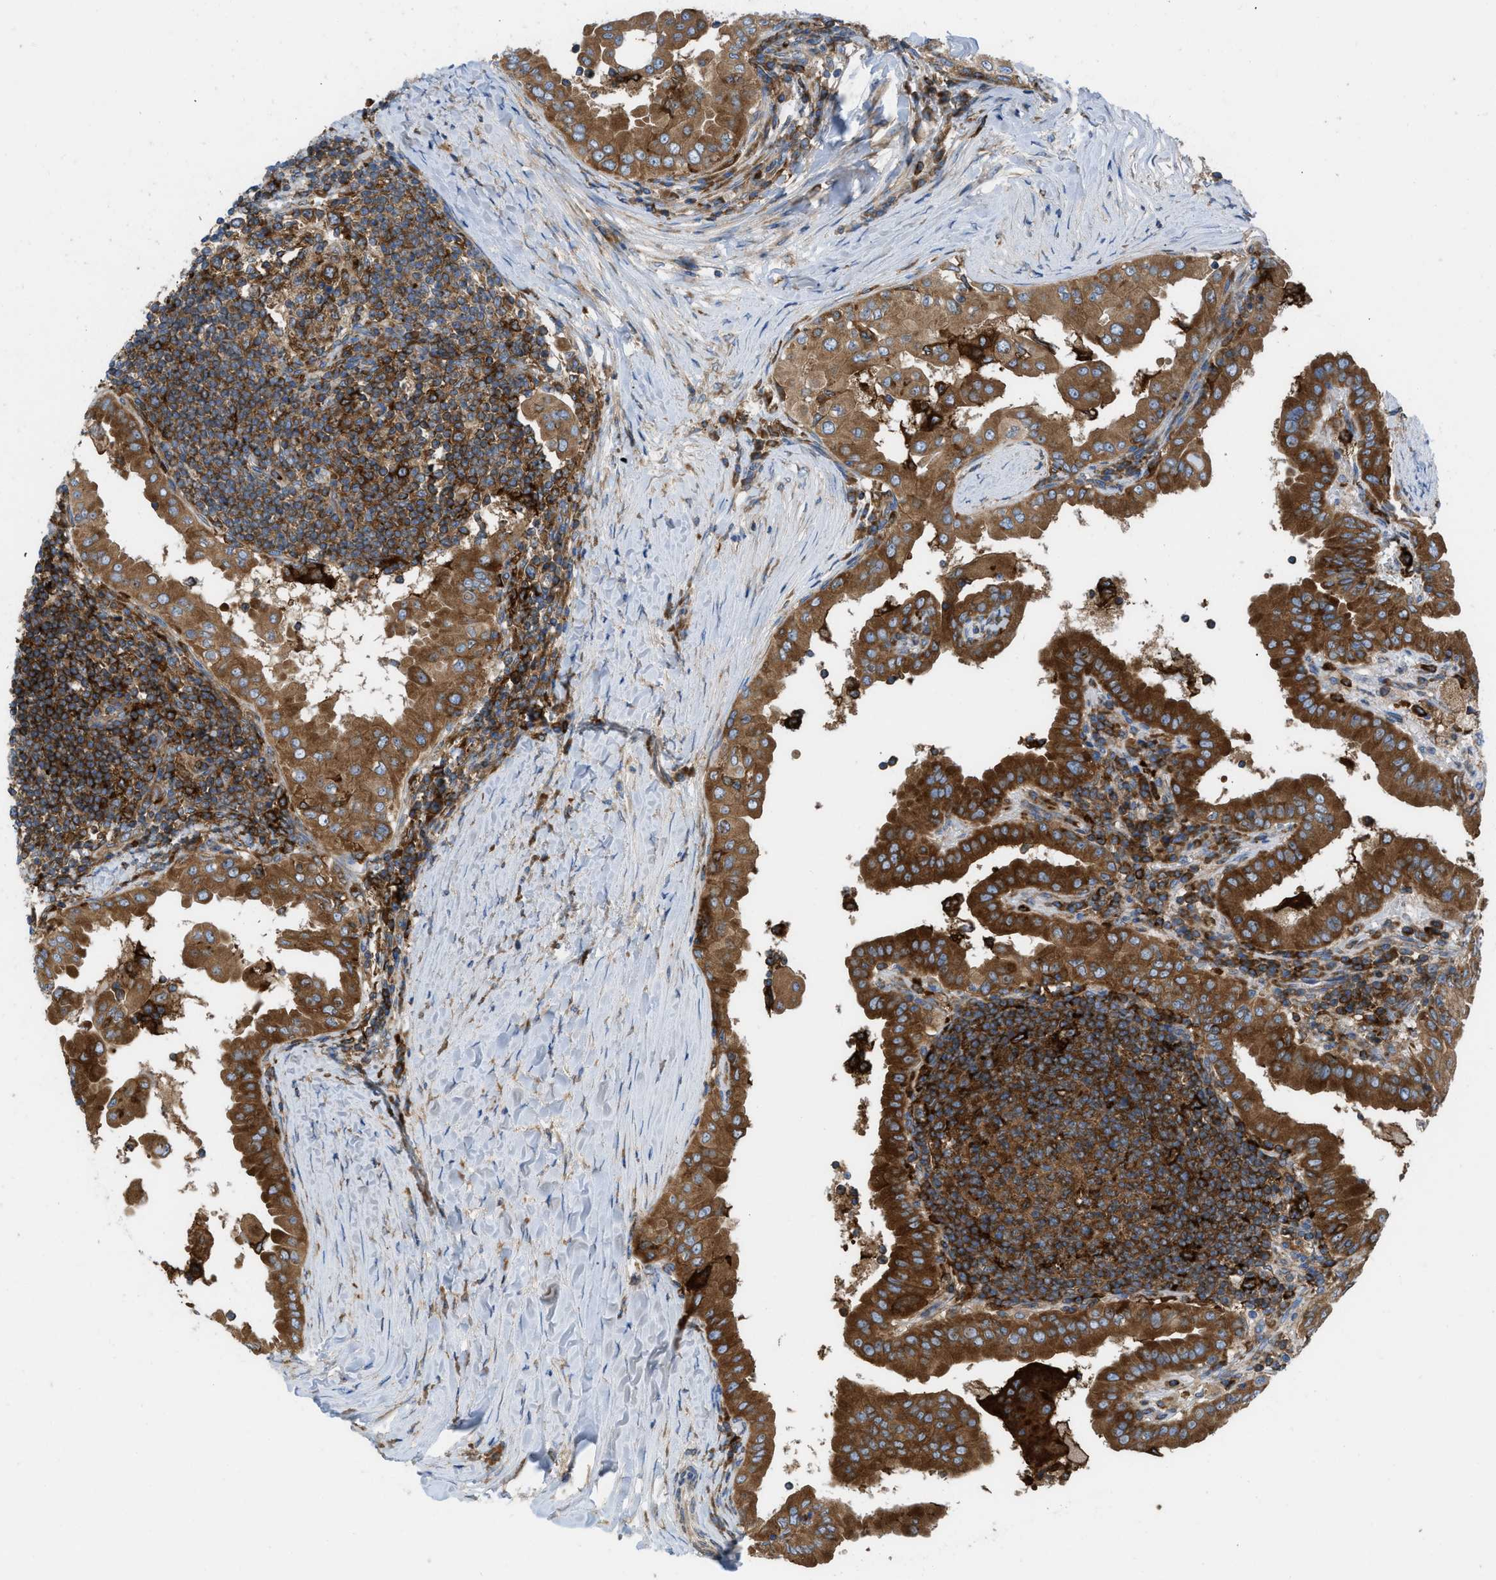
{"staining": {"intensity": "strong", "quantity": ">75%", "location": "cytoplasmic/membranous"}, "tissue": "thyroid cancer", "cell_type": "Tumor cells", "image_type": "cancer", "snomed": [{"axis": "morphology", "description": "Papillary adenocarcinoma, NOS"}, {"axis": "topography", "description": "Thyroid gland"}], "caption": "High-power microscopy captured an IHC image of thyroid papillary adenocarcinoma, revealing strong cytoplasmic/membranous staining in approximately >75% of tumor cells.", "gene": "GPAT4", "patient": {"sex": "male", "age": 33}}